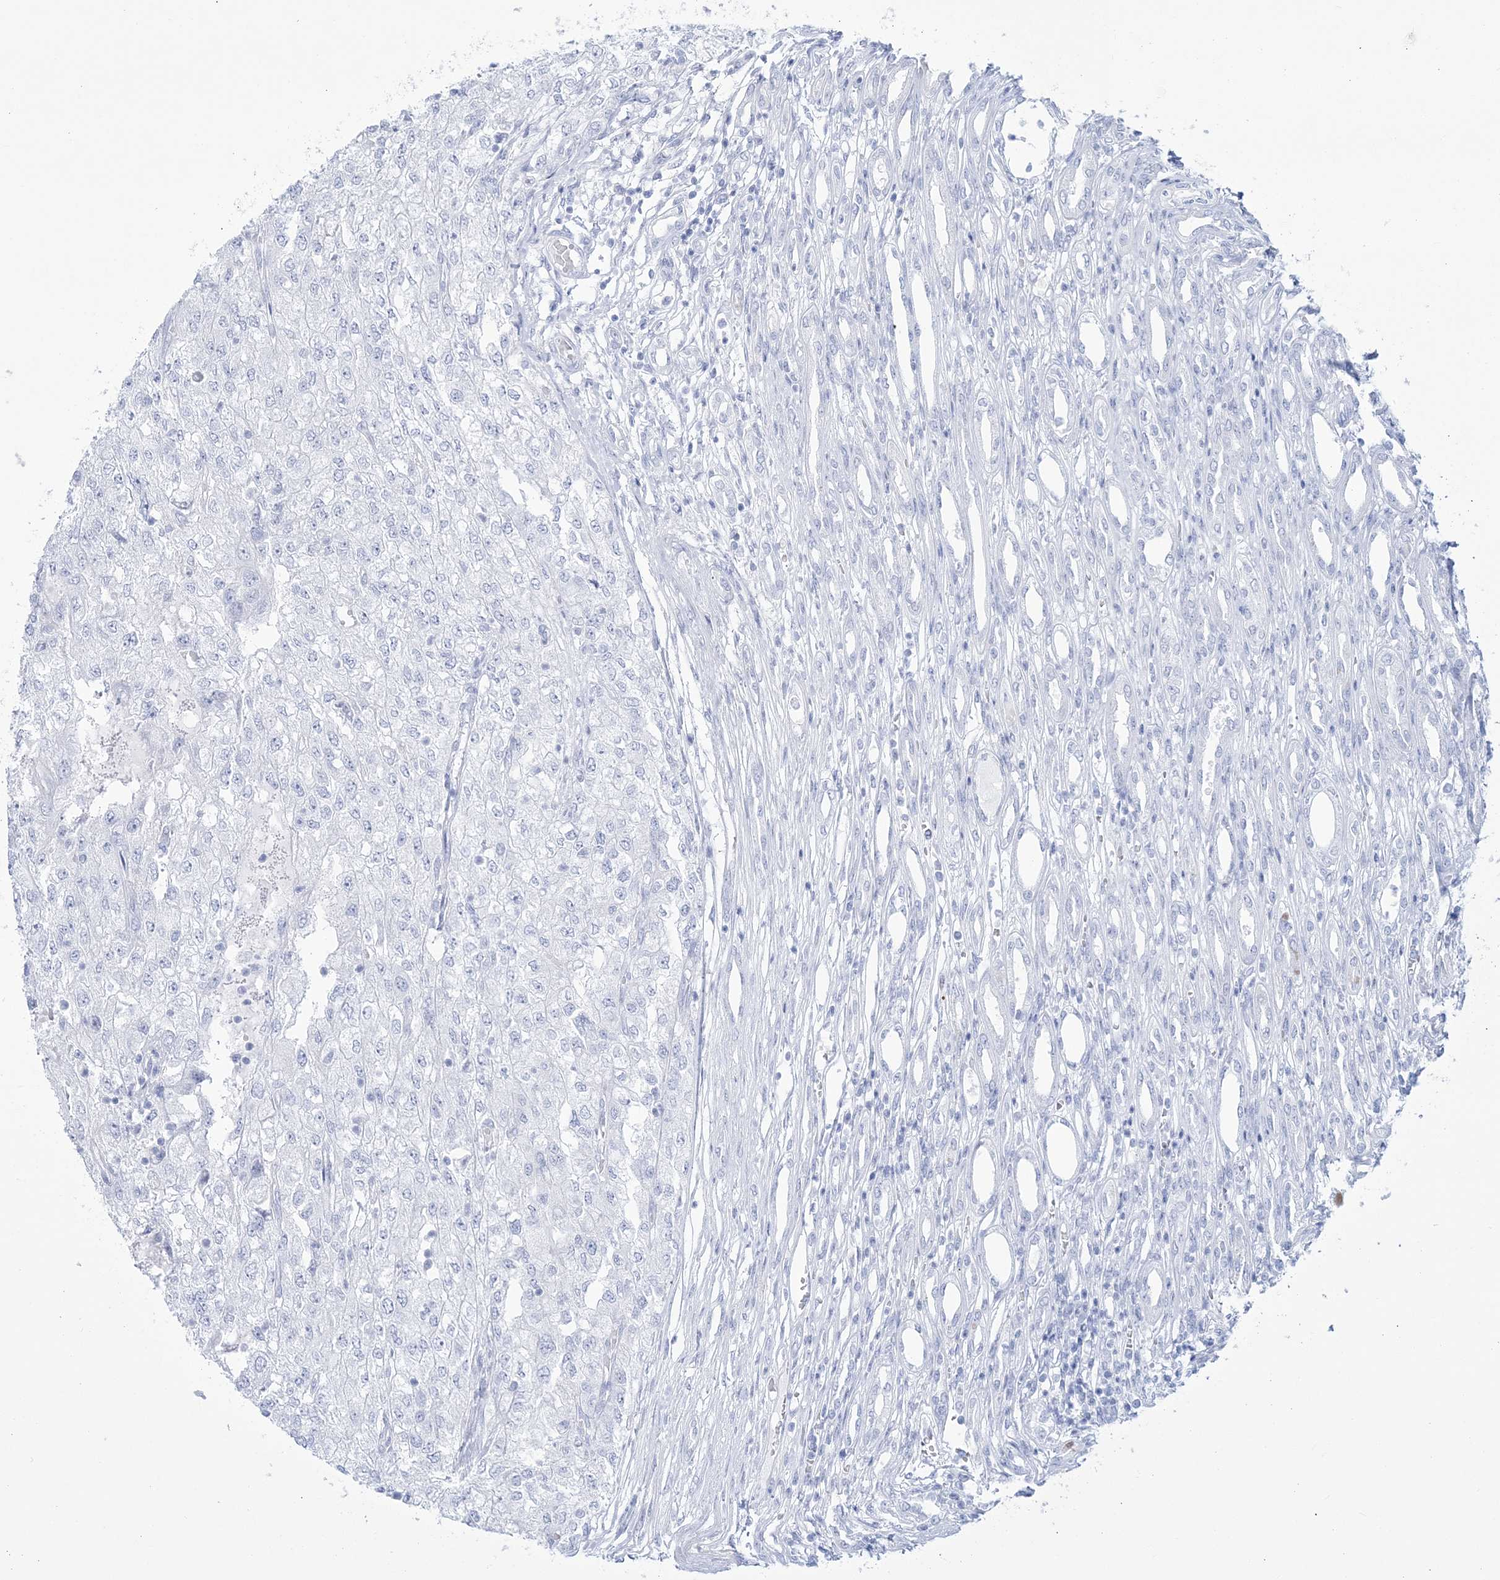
{"staining": {"intensity": "negative", "quantity": "none", "location": "none"}, "tissue": "renal cancer", "cell_type": "Tumor cells", "image_type": "cancer", "snomed": [{"axis": "morphology", "description": "Adenocarcinoma, NOS"}, {"axis": "topography", "description": "Kidney"}], "caption": "Adenocarcinoma (renal) was stained to show a protein in brown. There is no significant staining in tumor cells. The staining is performed using DAB (3,3'-diaminobenzidine) brown chromogen with nuclei counter-stained in using hematoxylin.", "gene": "RBP2", "patient": {"sex": "female", "age": 54}}